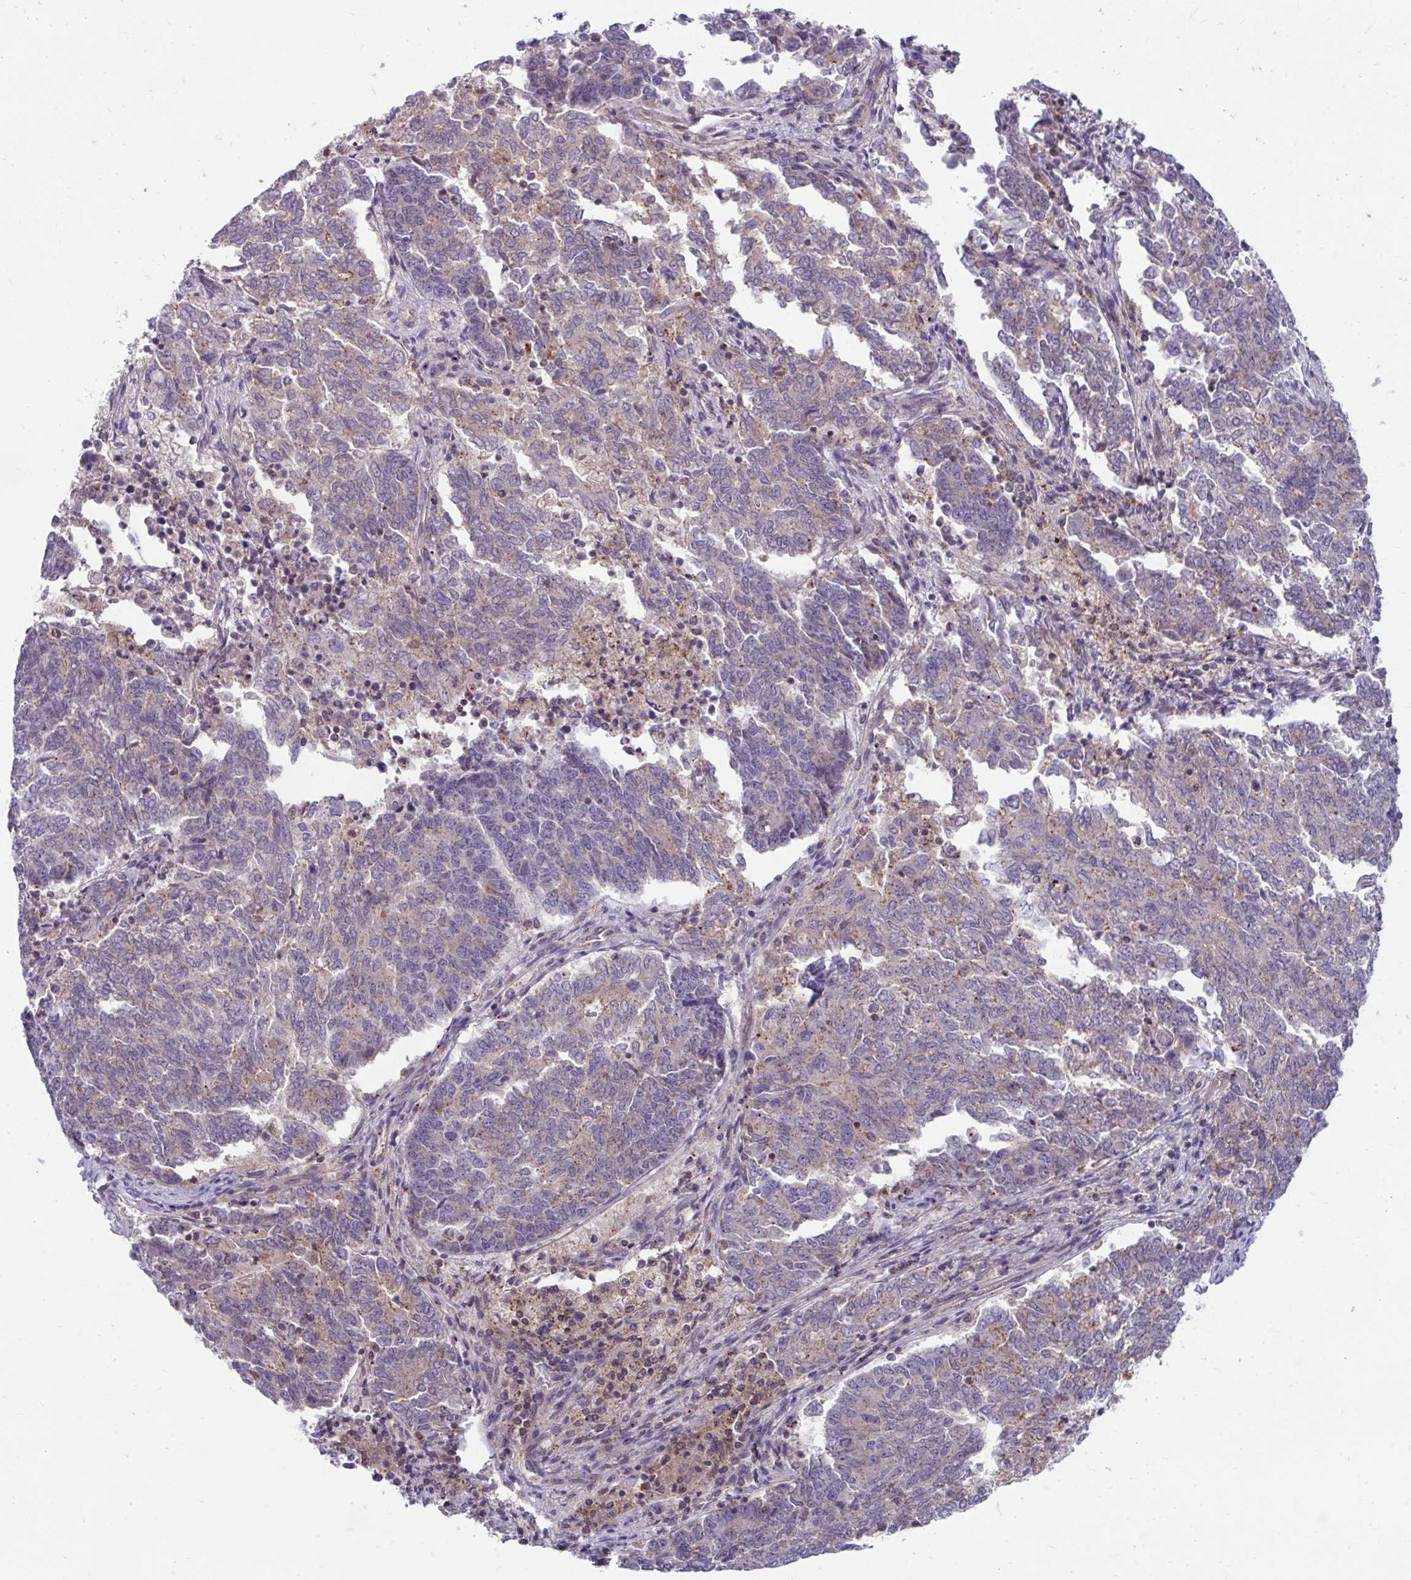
{"staining": {"intensity": "weak", "quantity": "25%-75%", "location": "cytoplasmic/membranous"}, "tissue": "endometrial cancer", "cell_type": "Tumor cells", "image_type": "cancer", "snomed": [{"axis": "morphology", "description": "Adenocarcinoma, NOS"}, {"axis": "topography", "description": "Endometrium"}], "caption": "The photomicrograph shows immunohistochemical staining of endometrial cancer (adenocarcinoma). There is weak cytoplasmic/membranous staining is identified in approximately 25%-75% of tumor cells. (Stains: DAB in brown, nuclei in blue, Microscopy: brightfield microscopy at high magnification).", "gene": "IST1", "patient": {"sex": "female", "age": 80}}